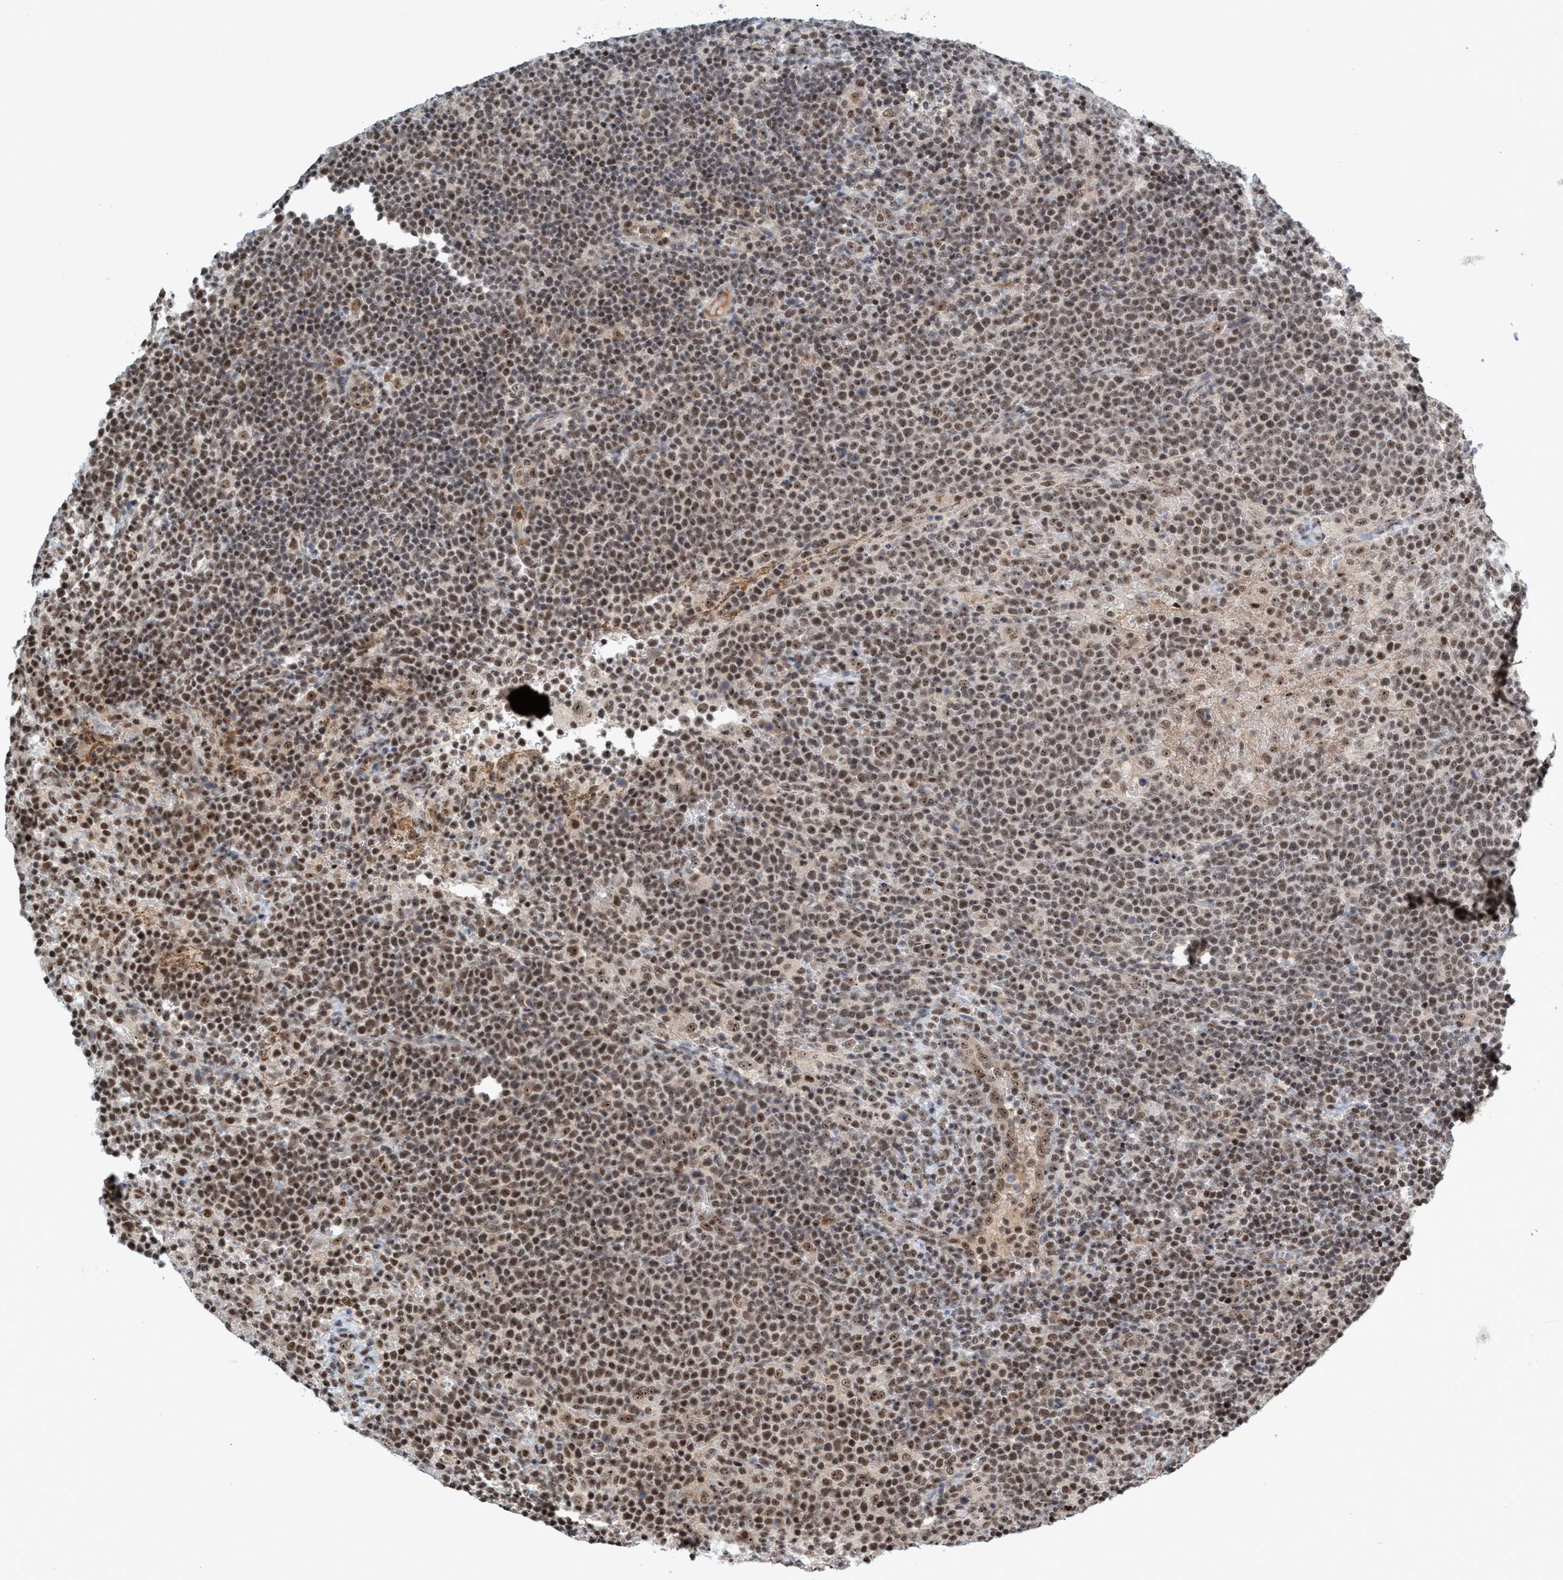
{"staining": {"intensity": "moderate", "quantity": ">75%", "location": "nuclear"}, "tissue": "lymphoma", "cell_type": "Tumor cells", "image_type": "cancer", "snomed": [{"axis": "morphology", "description": "Malignant lymphoma, non-Hodgkin's type, High grade"}, {"axis": "topography", "description": "Lymph node"}], "caption": "A brown stain highlights moderate nuclear positivity of a protein in high-grade malignant lymphoma, non-Hodgkin's type tumor cells. (DAB (3,3'-diaminobenzidine) IHC with brightfield microscopy, high magnification).", "gene": "SMCR8", "patient": {"sex": "male", "age": 61}}